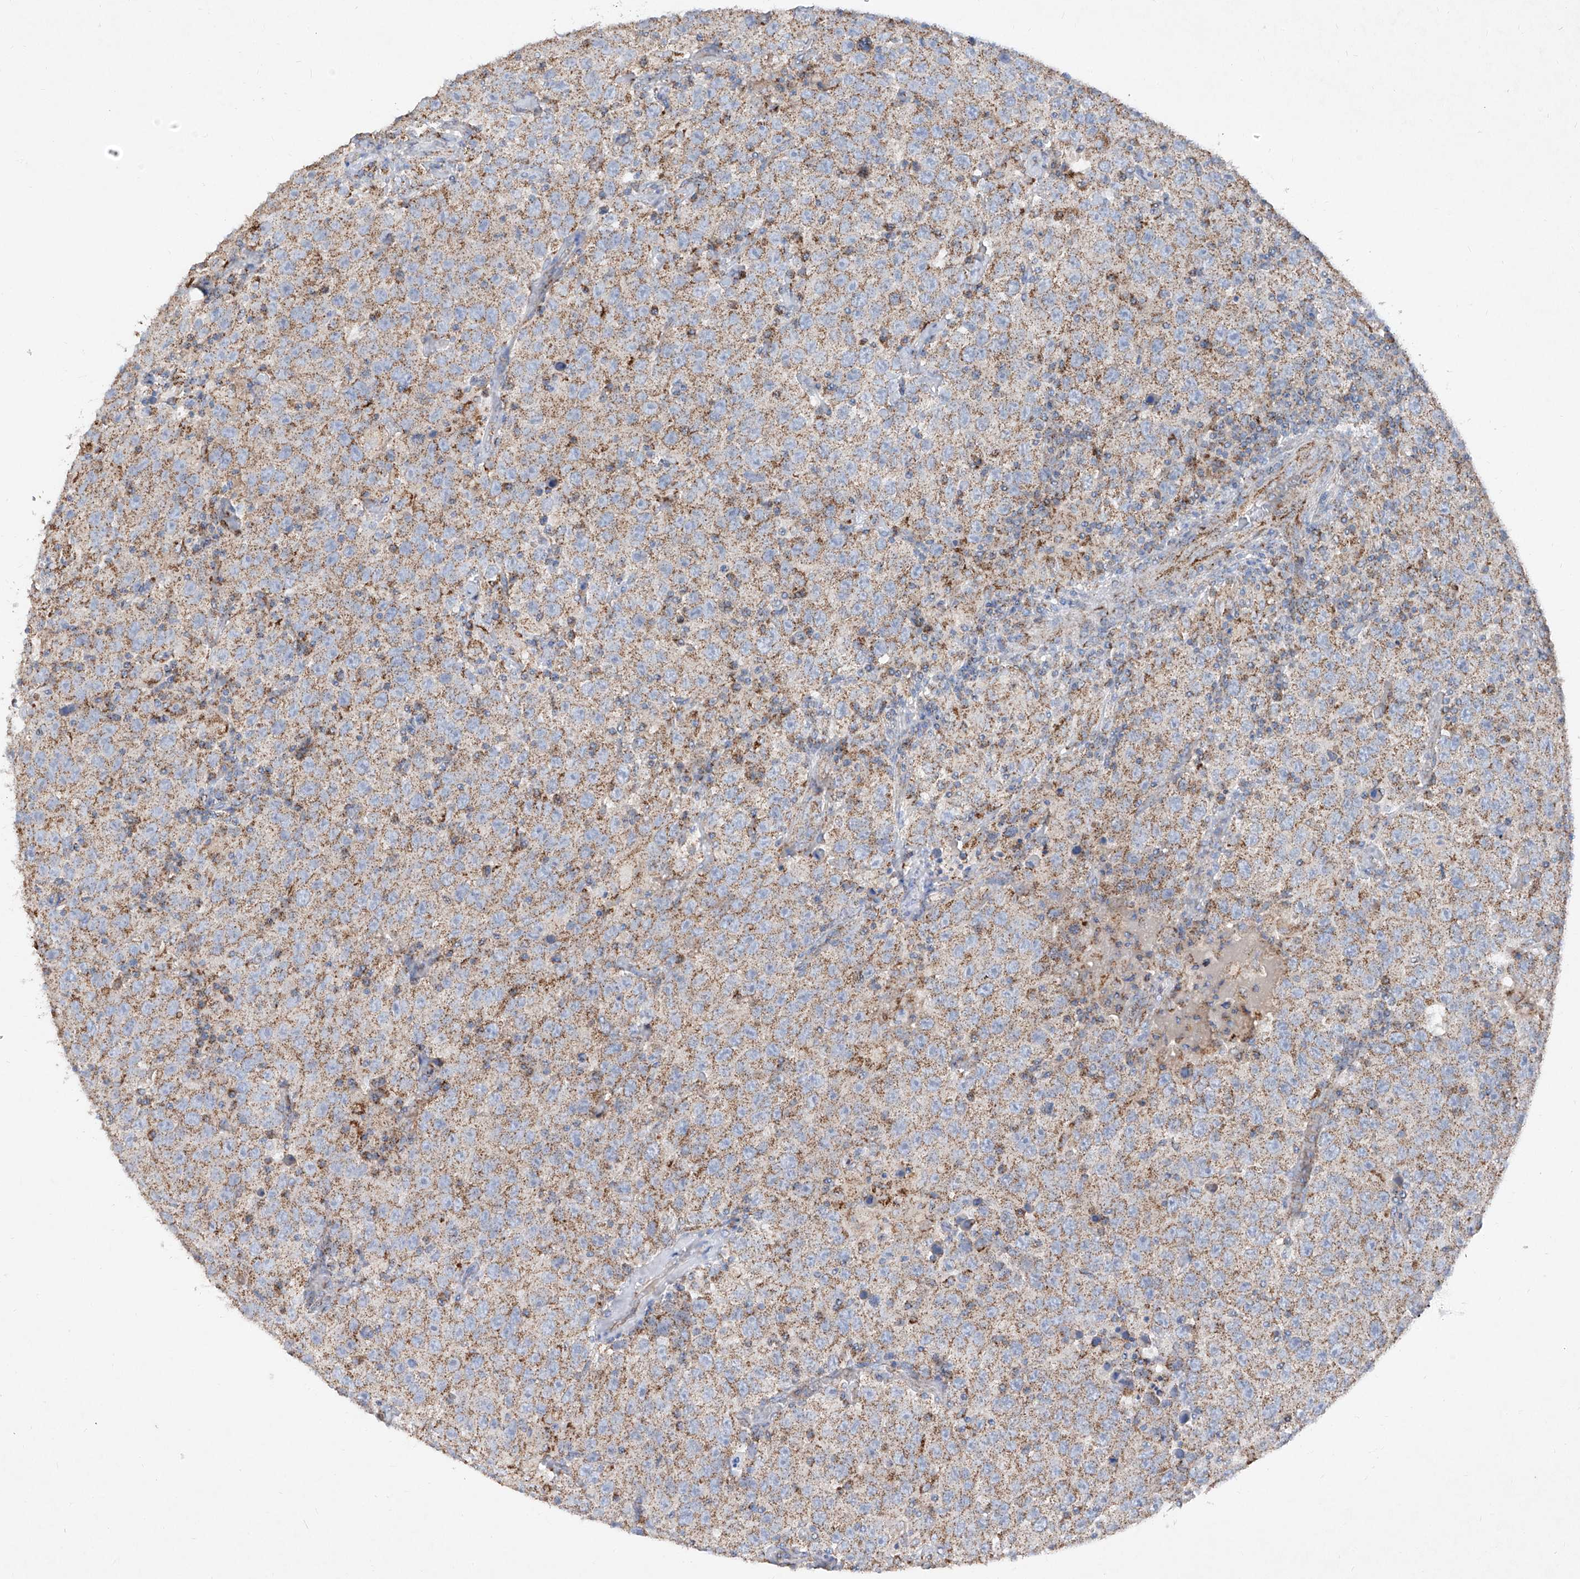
{"staining": {"intensity": "moderate", "quantity": "25%-75%", "location": "cytoplasmic/membranous"}, "tissue": "testis cancer", "cell_type": "Tumor cells", "image_type": "cancer", "snomed": [{"axis": "morphology", "description": "Seminoma, NOS"}, {"axis": "topography", "description": "Testis"}], "caption": "IHC staining of seminoma (testis), which reveals medium levels of moderate cytoplasmic/membranous expression in about 25%-75% of tumor cells indicating moderate cytoplasmic/membranous protein positivity. The staining was performed using DAB (brown) for protein detection and nuclei were counterstained in hematoxylin (blue).", "gene": "ABCD3", "patient": {"sex": "male", "age": 41}}